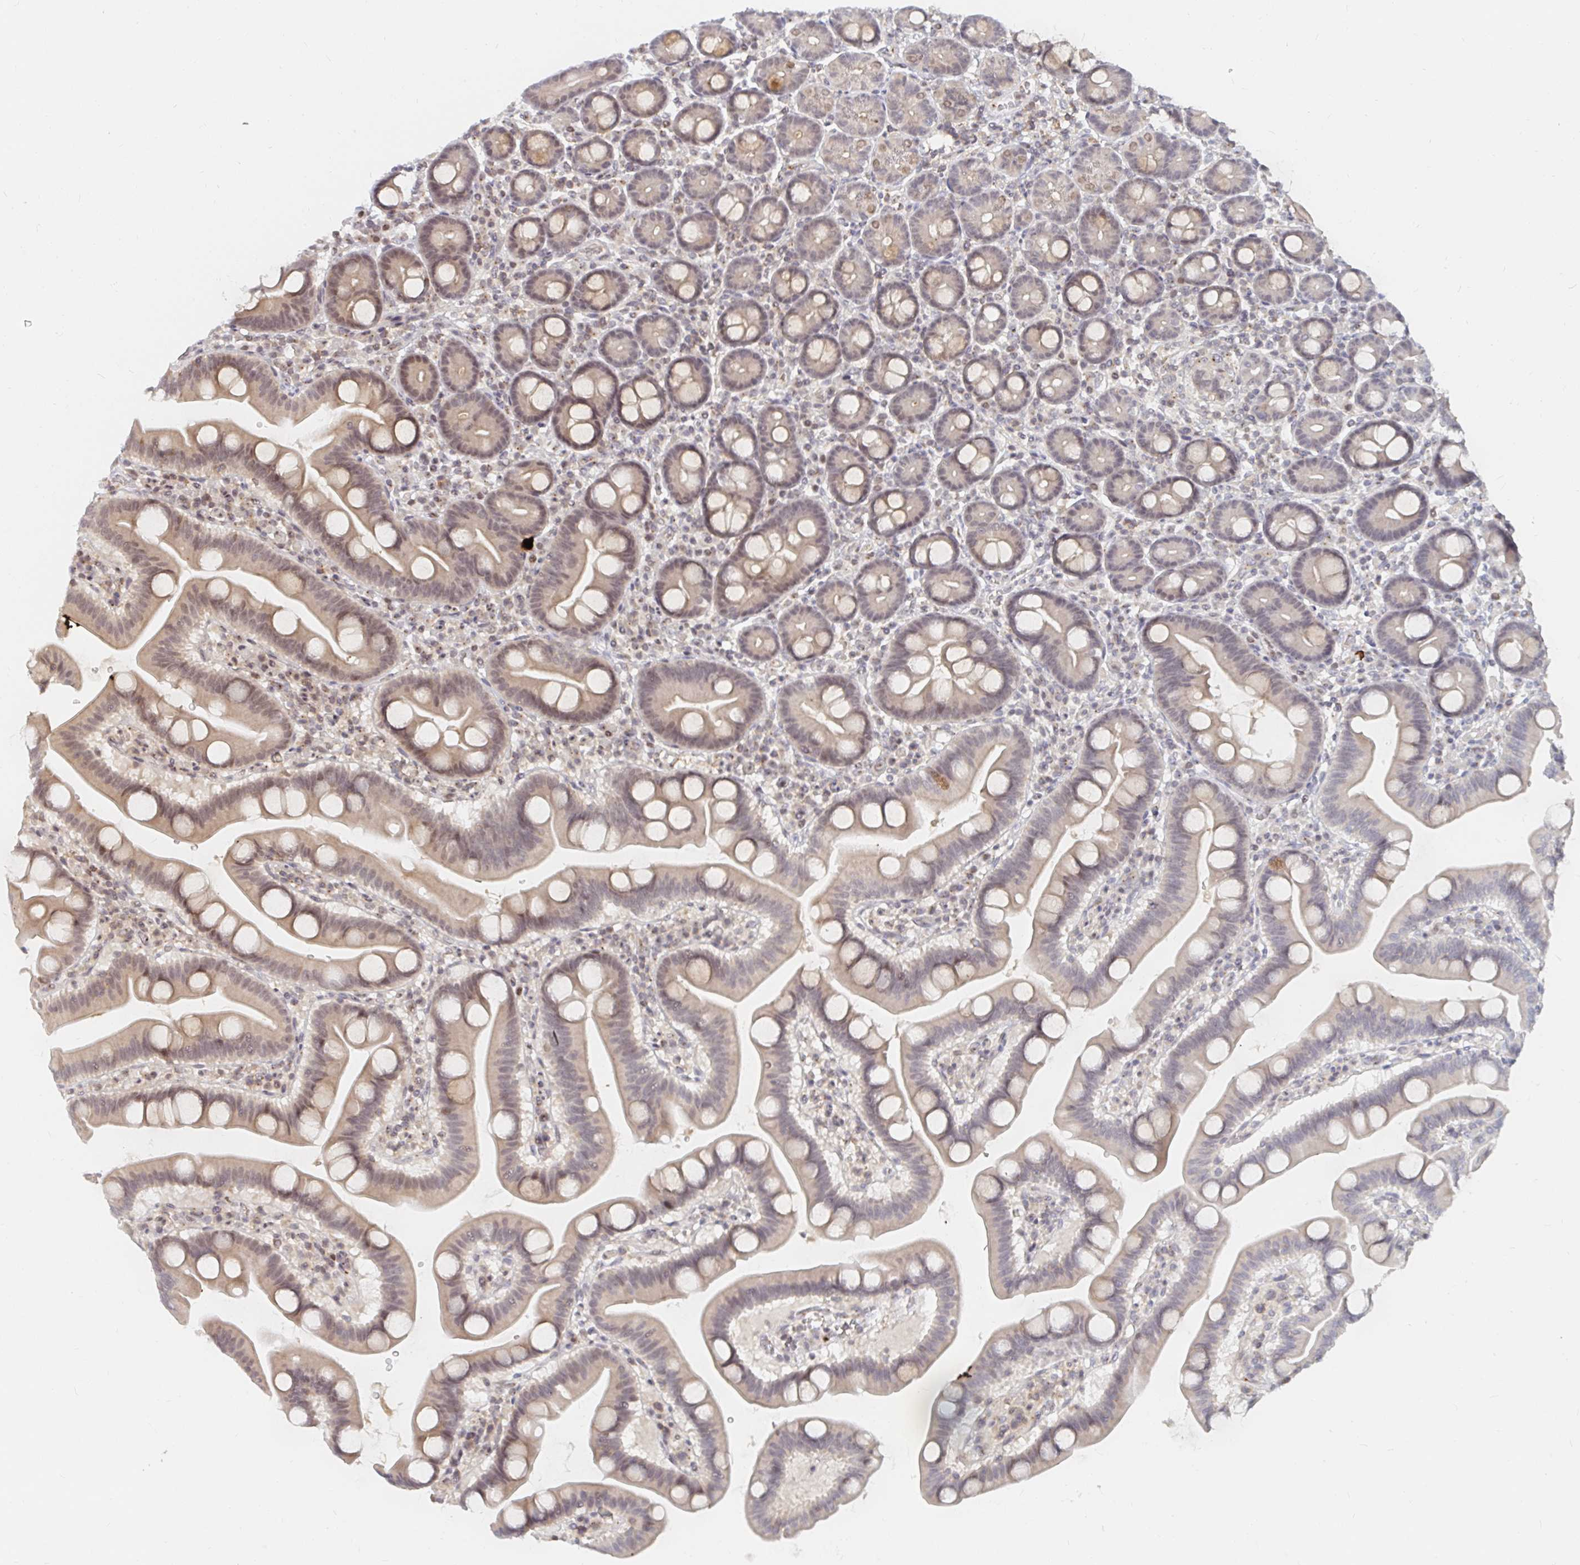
{"staining": {"intensity": "moderate", "quantity": "25%-75%", "location": "cytoplasmic/membranous,nuclear"}, "tissue": "duodenum", "cell_type": "Glandular cells", "image_type": "normal", "snomed": [{"axis": "morphology", "description": "Normal tissue, NOS"}, {"axis": "topography", "description": "Duodenum"}], "caption": "Moderate cytoplasmic/membranous,nuclear staining for a protein is seen in approximately 25%-75% of glandular cells of normal duodenum using immunohistochemistry.", "gene": "CHD2", "patient": {"sex": "male", "age": 59}}